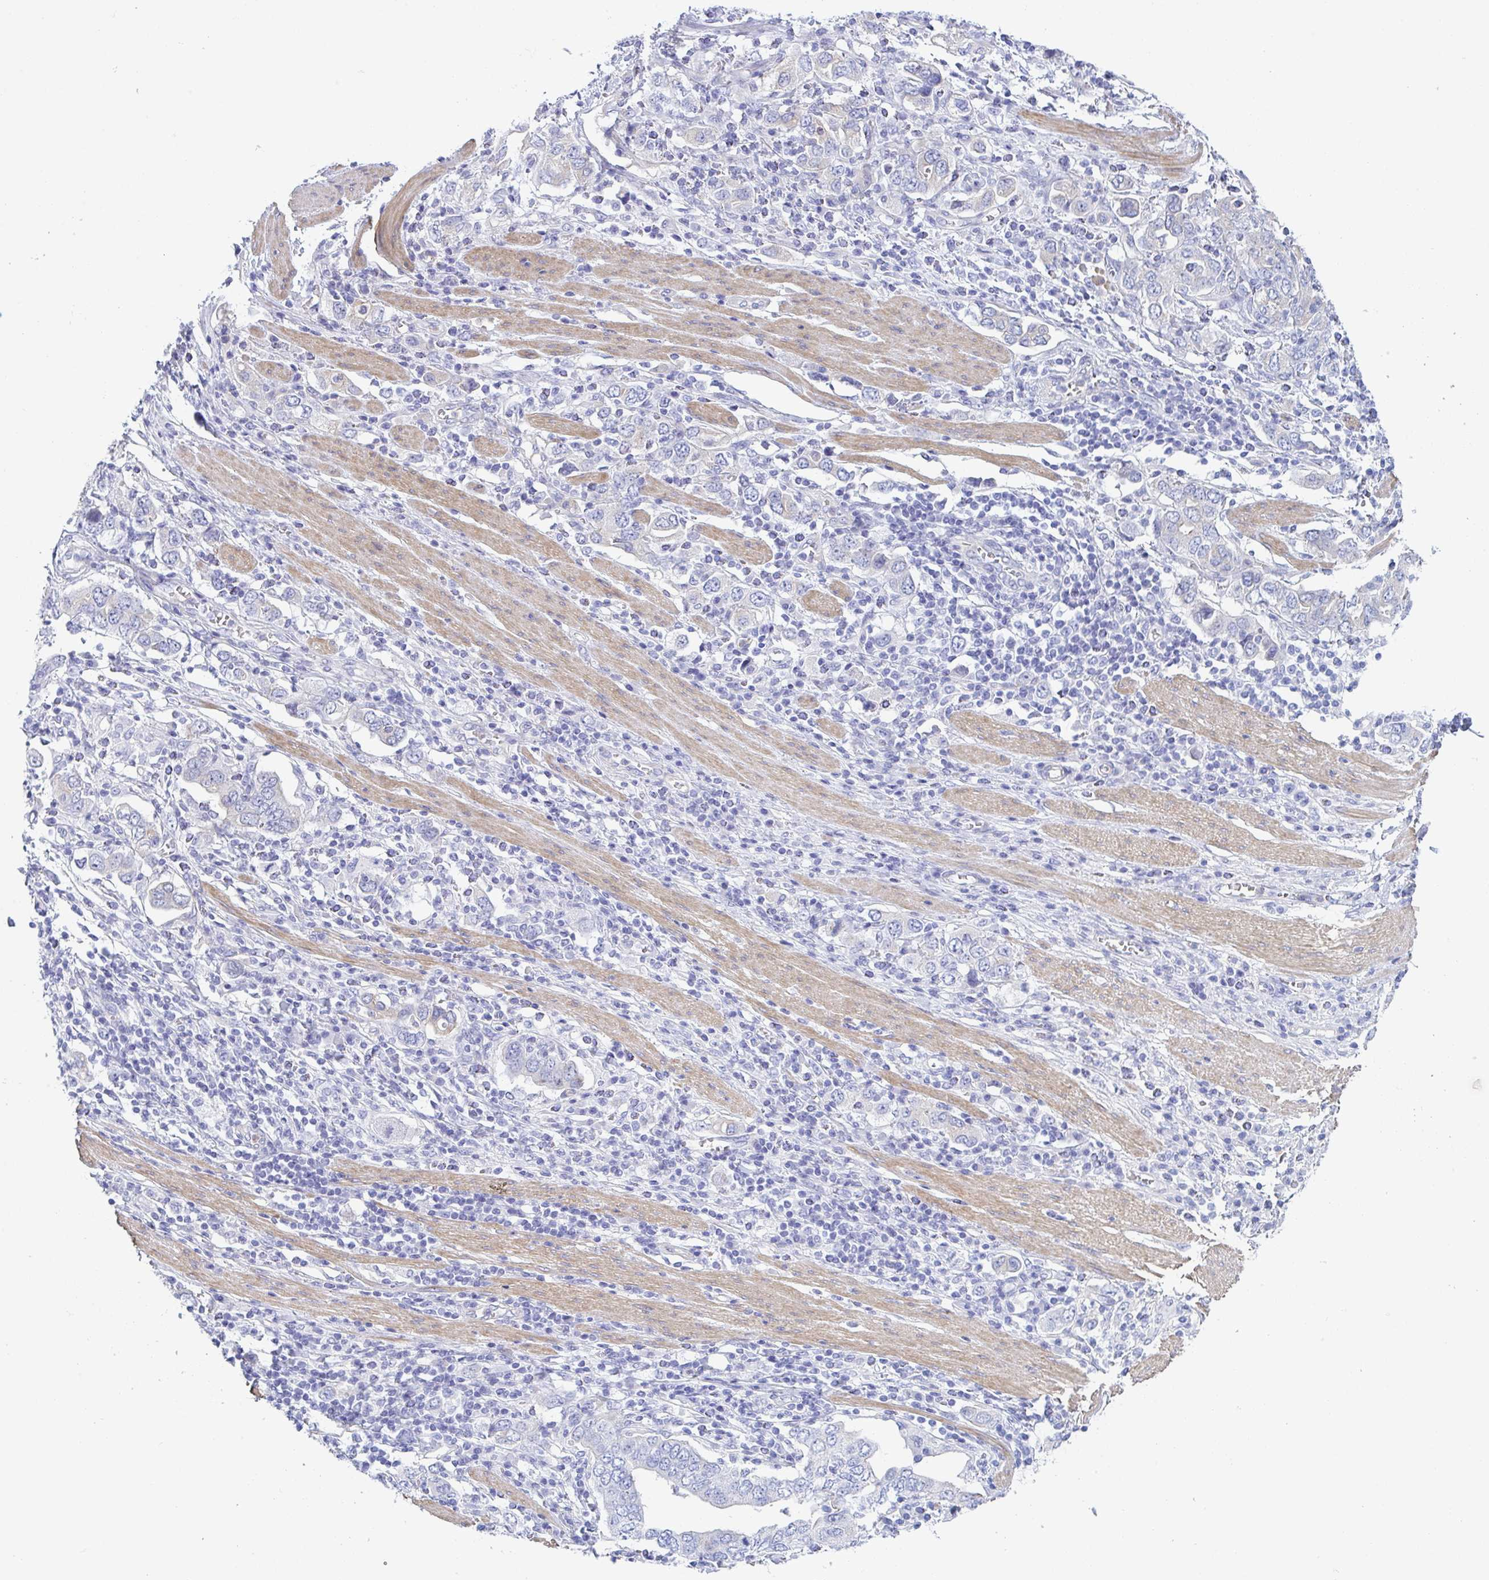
{"staining": {"intensity": "negative", "quantity": "none", "location": "none"}, "tissue": "stomach cancer", "cell_type": "Tumor cells", "image_type": "cancer", "snomed": [{"axis": "morphology", "description": "Adenocarcinoma, NOS"}, {"axis": "topography", "description": "Stomach, upper"}, {"axis": "topography", "description": "Stomach"}], "caption": "An image of stomach cancer (adenocarcinoma) stained for a protein displays no brown staining in tumor cells. (DAB immunohistochemistry (IHC) visualized using brightfield microscopy, high magnification).", "gene": "CEP170B", "patient": {"sex": "male", "age": 62}}